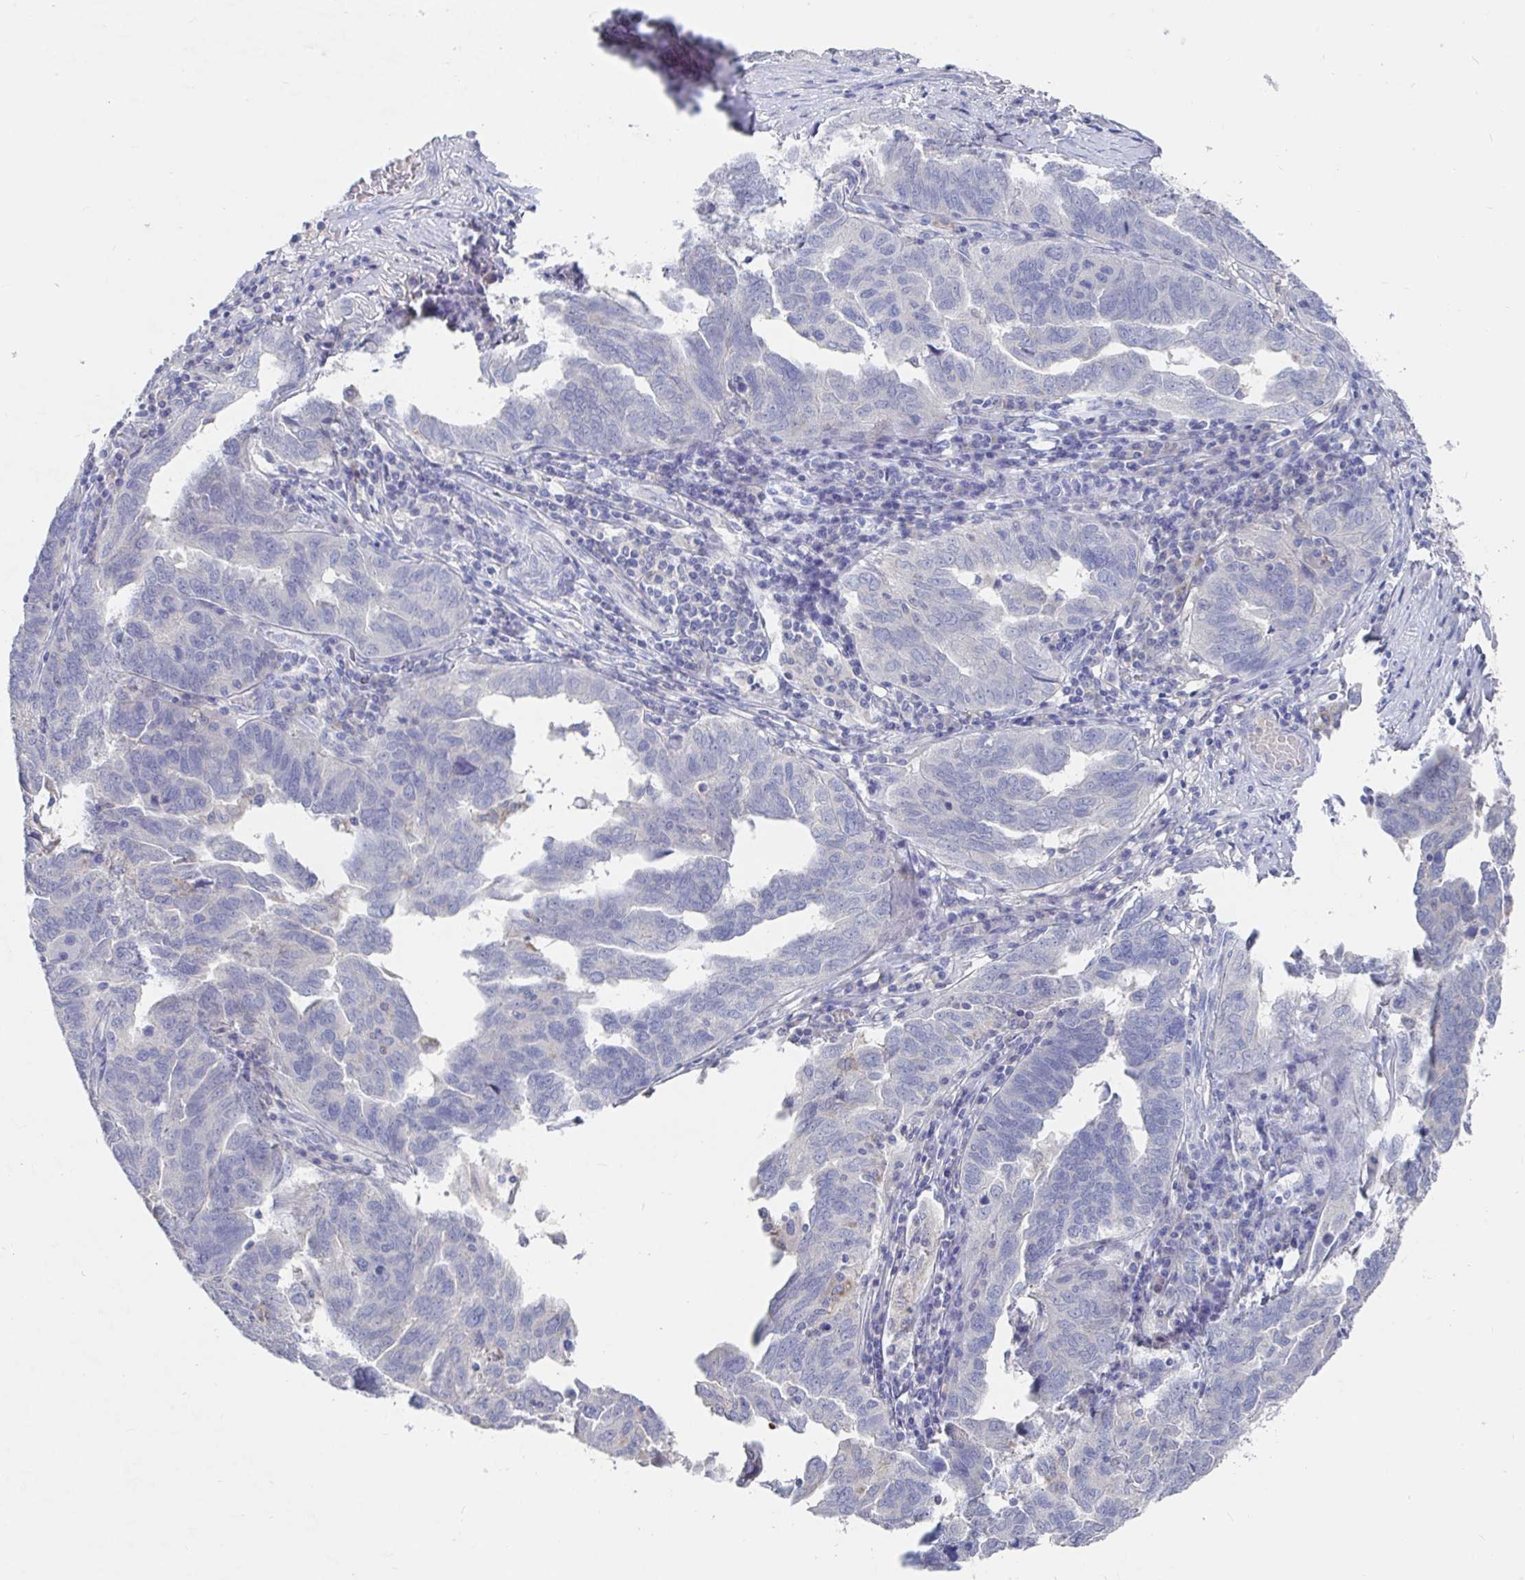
{"staining": {"intensity": "negative", "quantity": "none", "location": "none"}, "tissue": "ovarian cancer", "cell_type": "Tumor cells", "image_type": "cancer", "snomed": [{"axis": "morphology", "description": "Cystadenocarcinoma, serous, NOS"}, {"axis": "topography", "description": "Ovary"}], "caption": "This histopathology image is of ovarian cancer stained with IHC to label a protein in brown with the nuclei are counter-stained blue. There is no staining in tumor cells.", "gene": "GPR148", "patient": {"sex": "female", "age": 64}}